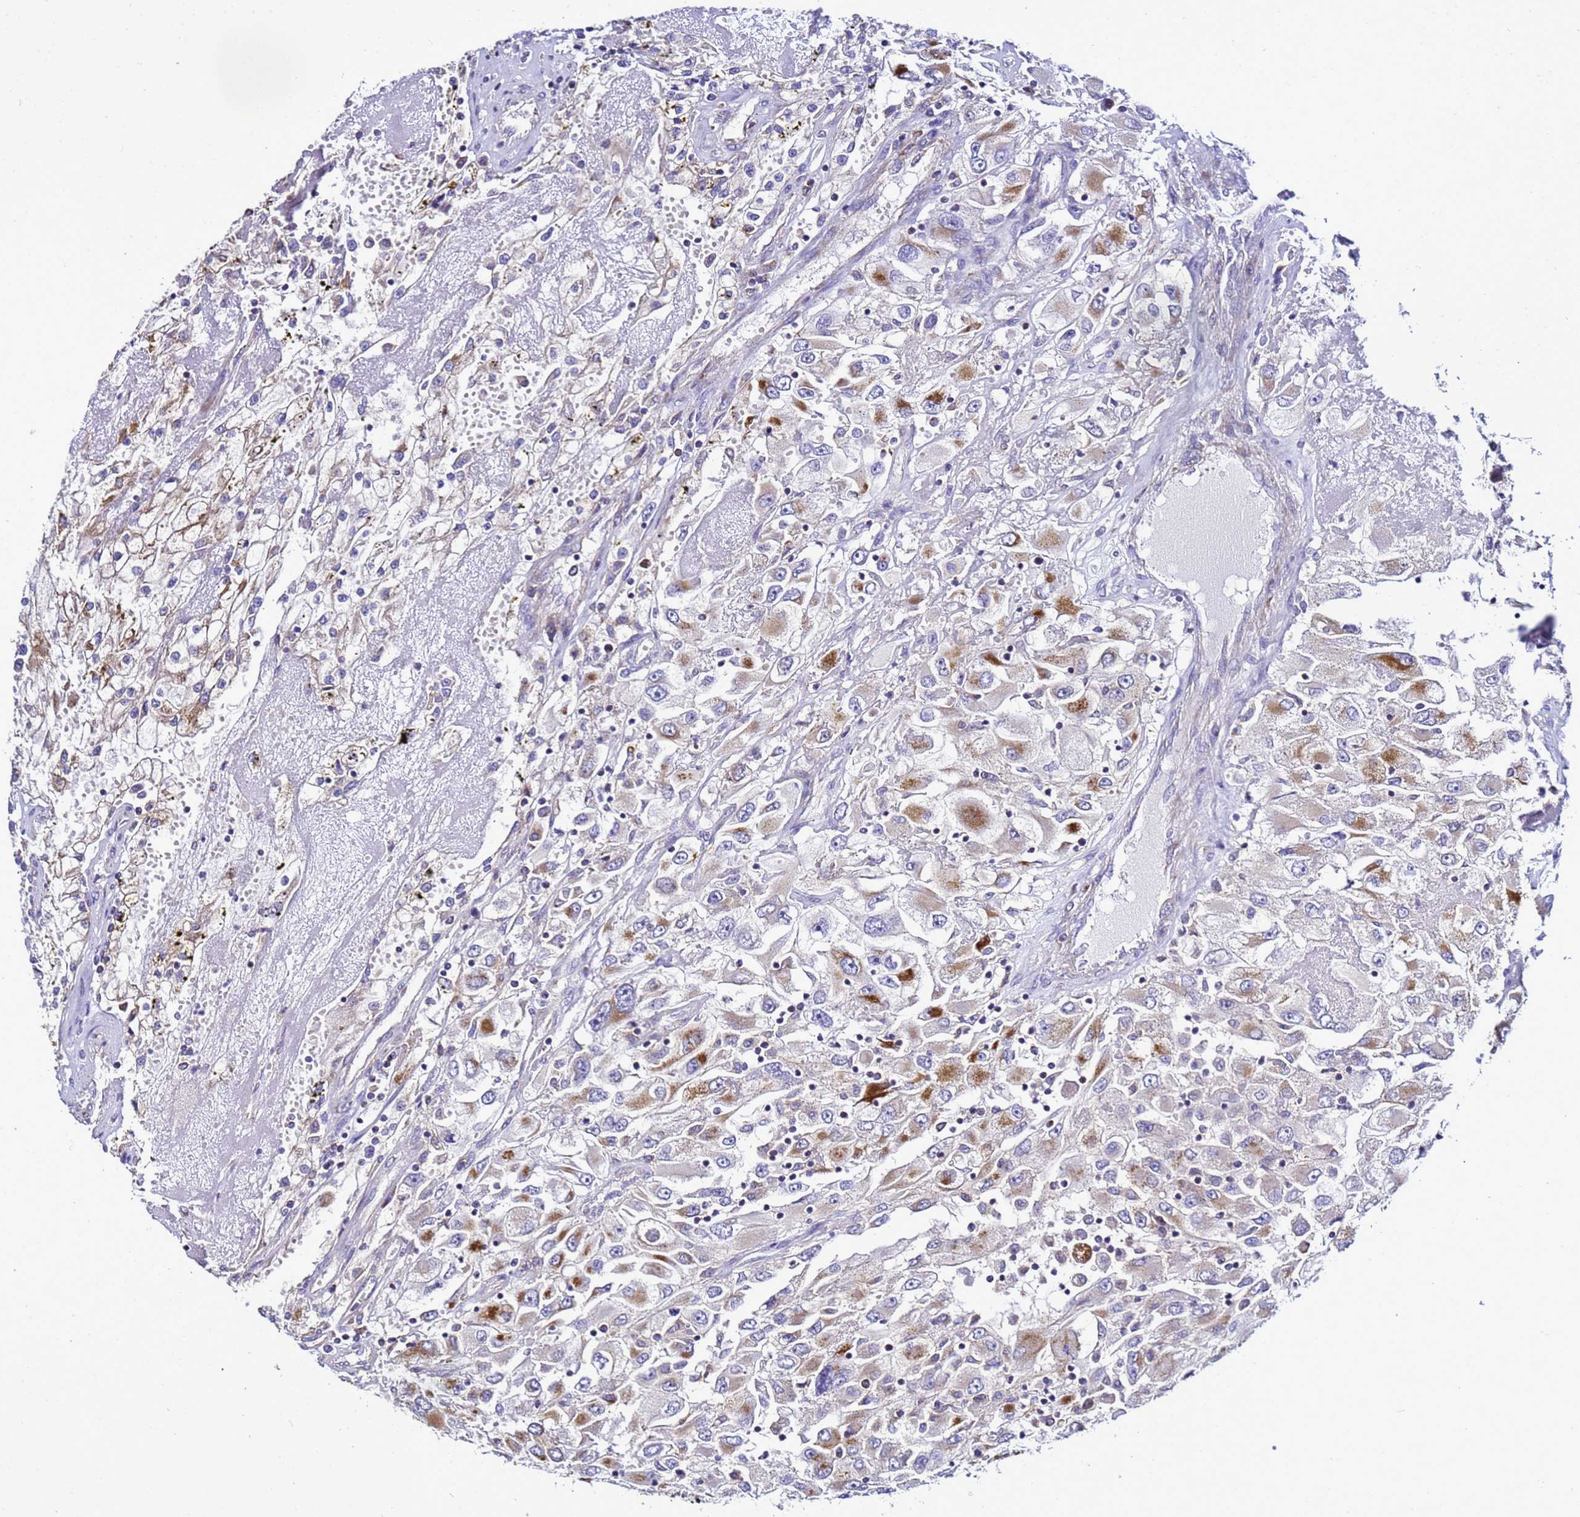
{"staining": {"intensity": "strong", "quantity": "25%-75%", "location": "cytoplasmic/membranous"}, "tissue": "renal cancer", "cell_type": "Tumor cells", "image_type": "cancer", "snomed": [{"axis": "morphology", "description": "Adenocarcinoma, NOS"}, {"axis": "topography", "description": "Kidney"}], "caption": "Immunohistochemistry (DAB (3,3'-diaminobenzidine)) staining of renal cancer (adenocarcinoma) displays strong cytoplasmic/membranous protein positivity in approximately 25%-75% of tumor cells.", "gene": "HIGD2A", "patient": {"sex": "female", "age": 52}}